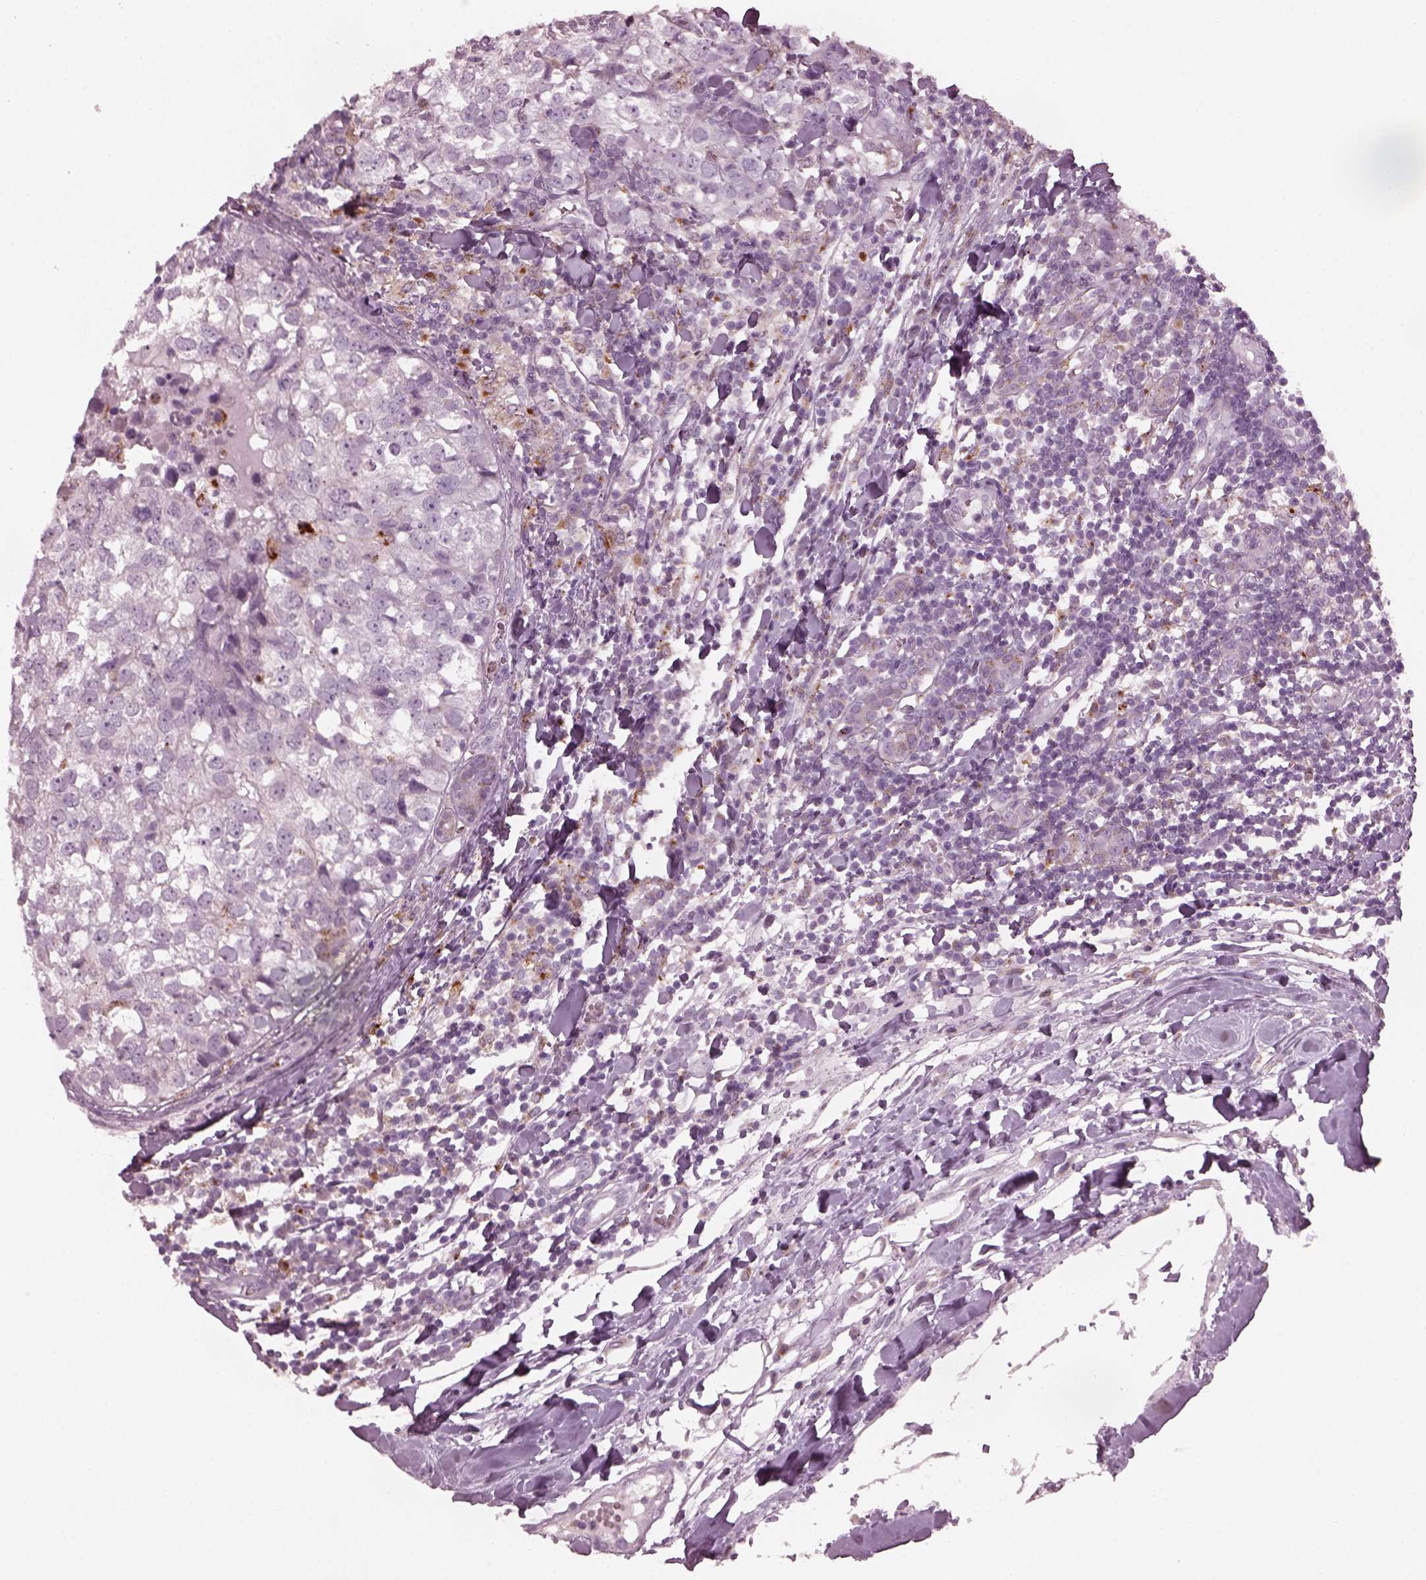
{"staining": {"intensity": "negative", "quantity": "none", "location": "none"}, "tissue": "breast cancer", "cell_type": "Tumor cells", "image_type": "cancer", "snomed": [{"axis": "morphology", "description": "Duct carcinoma"}, {"axis": "topography", "description": "Breast"}], "caption": "Tumor cells are negative for brown protein staining in infiltrating ductal carcinoma (breast).", "gene": "SLAMF8", "patient": {"sex": "female", "age": 30}}